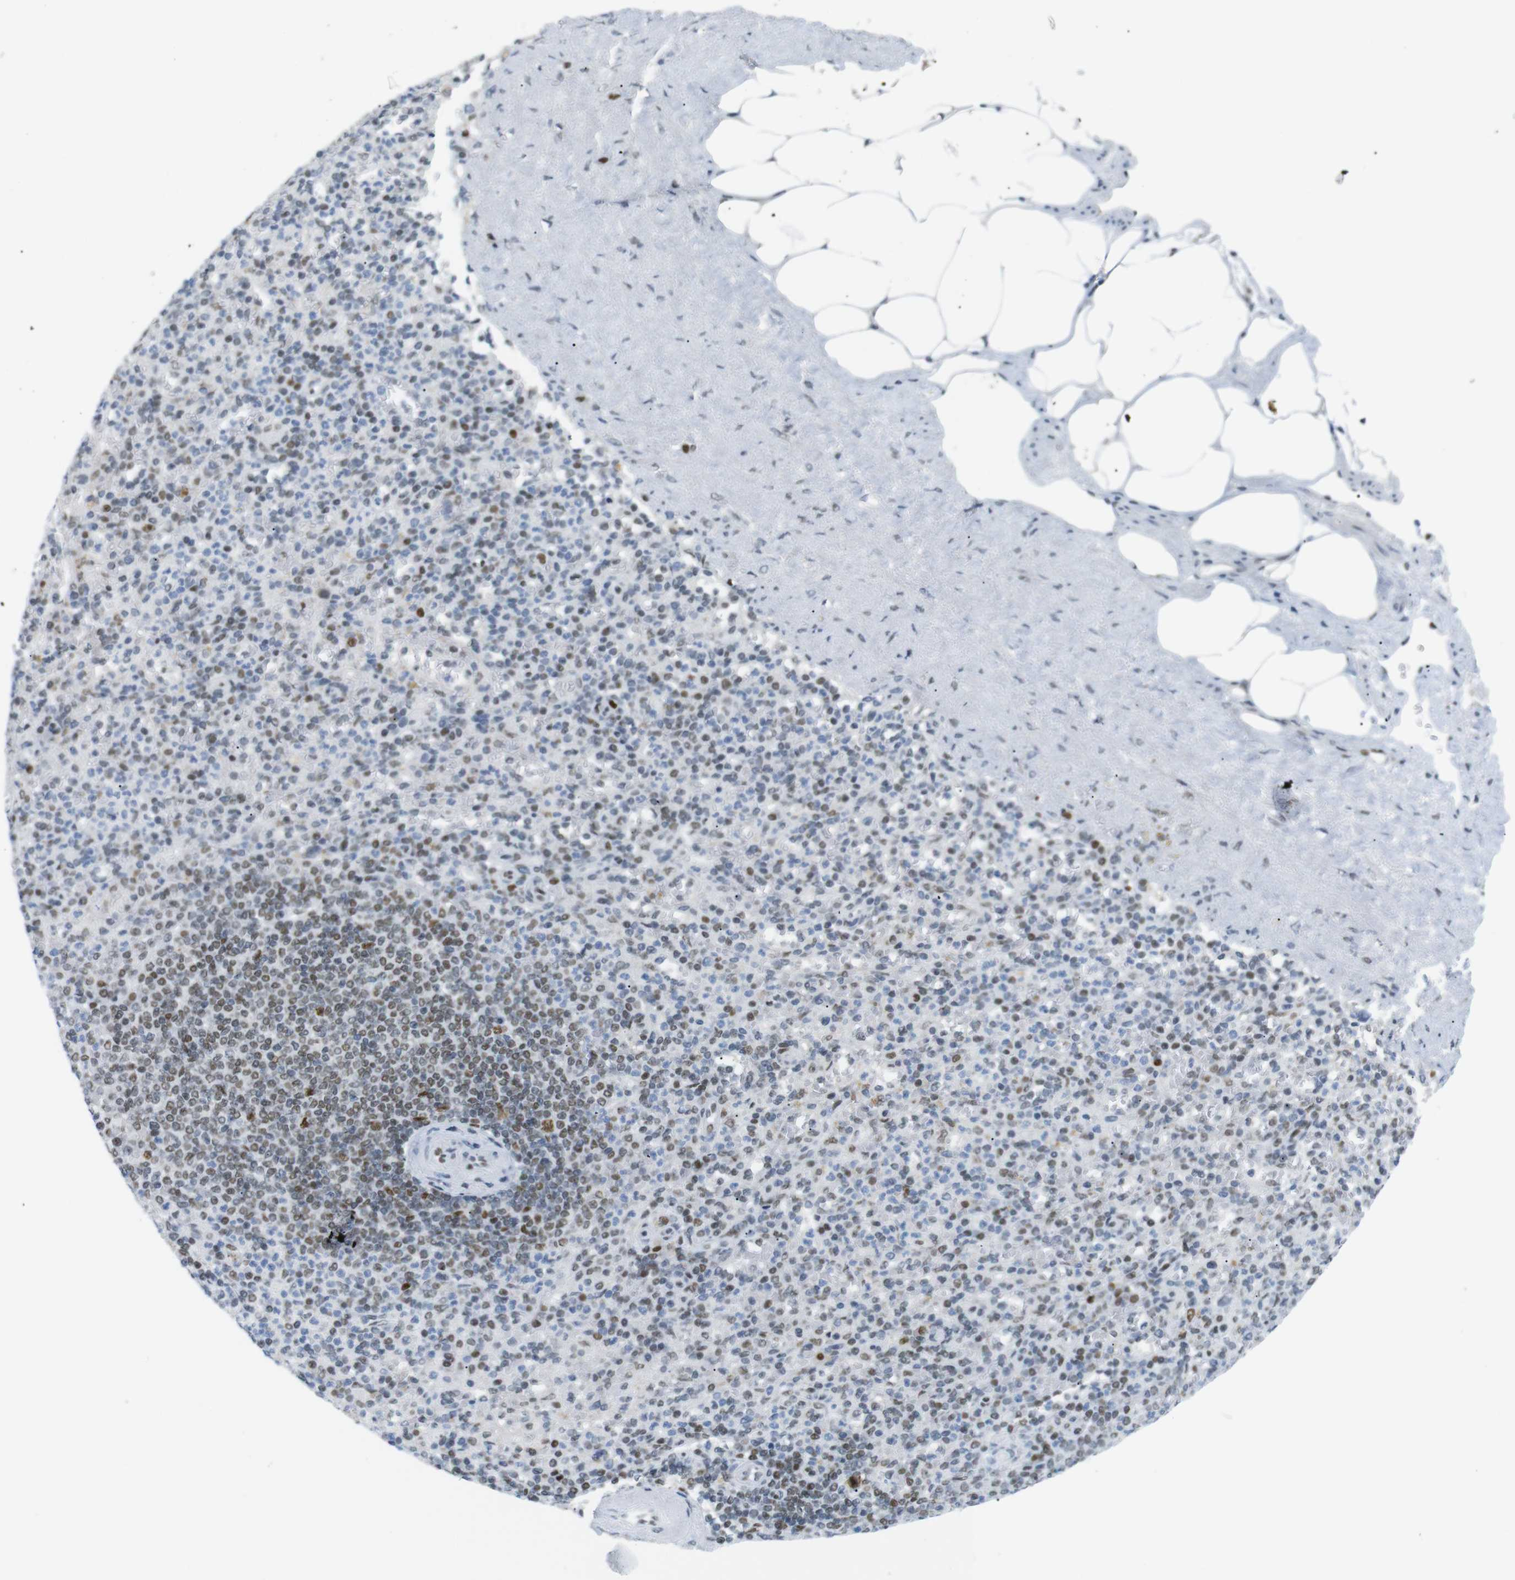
{"staining": {"intensity": "moderate", "quantity": "<25%", "location": "nuclear"}, "tissue": "spleen", "cell_type": "Cells in red pulp", "image_type": "normal", "snomed": [{"axis": "morphology", "description": "Normal tissue, NOS"}, {"axis": "topography", "description": "Spleen"}], "caption": "Immunohistochemical staining of normal human spleen demonstrates <25% levels of moderate nuclear protein staining in approximately <25% of cells in red pulp.", "gene": "RIOX2", "patient": {"sex": "female", "age": 74}}